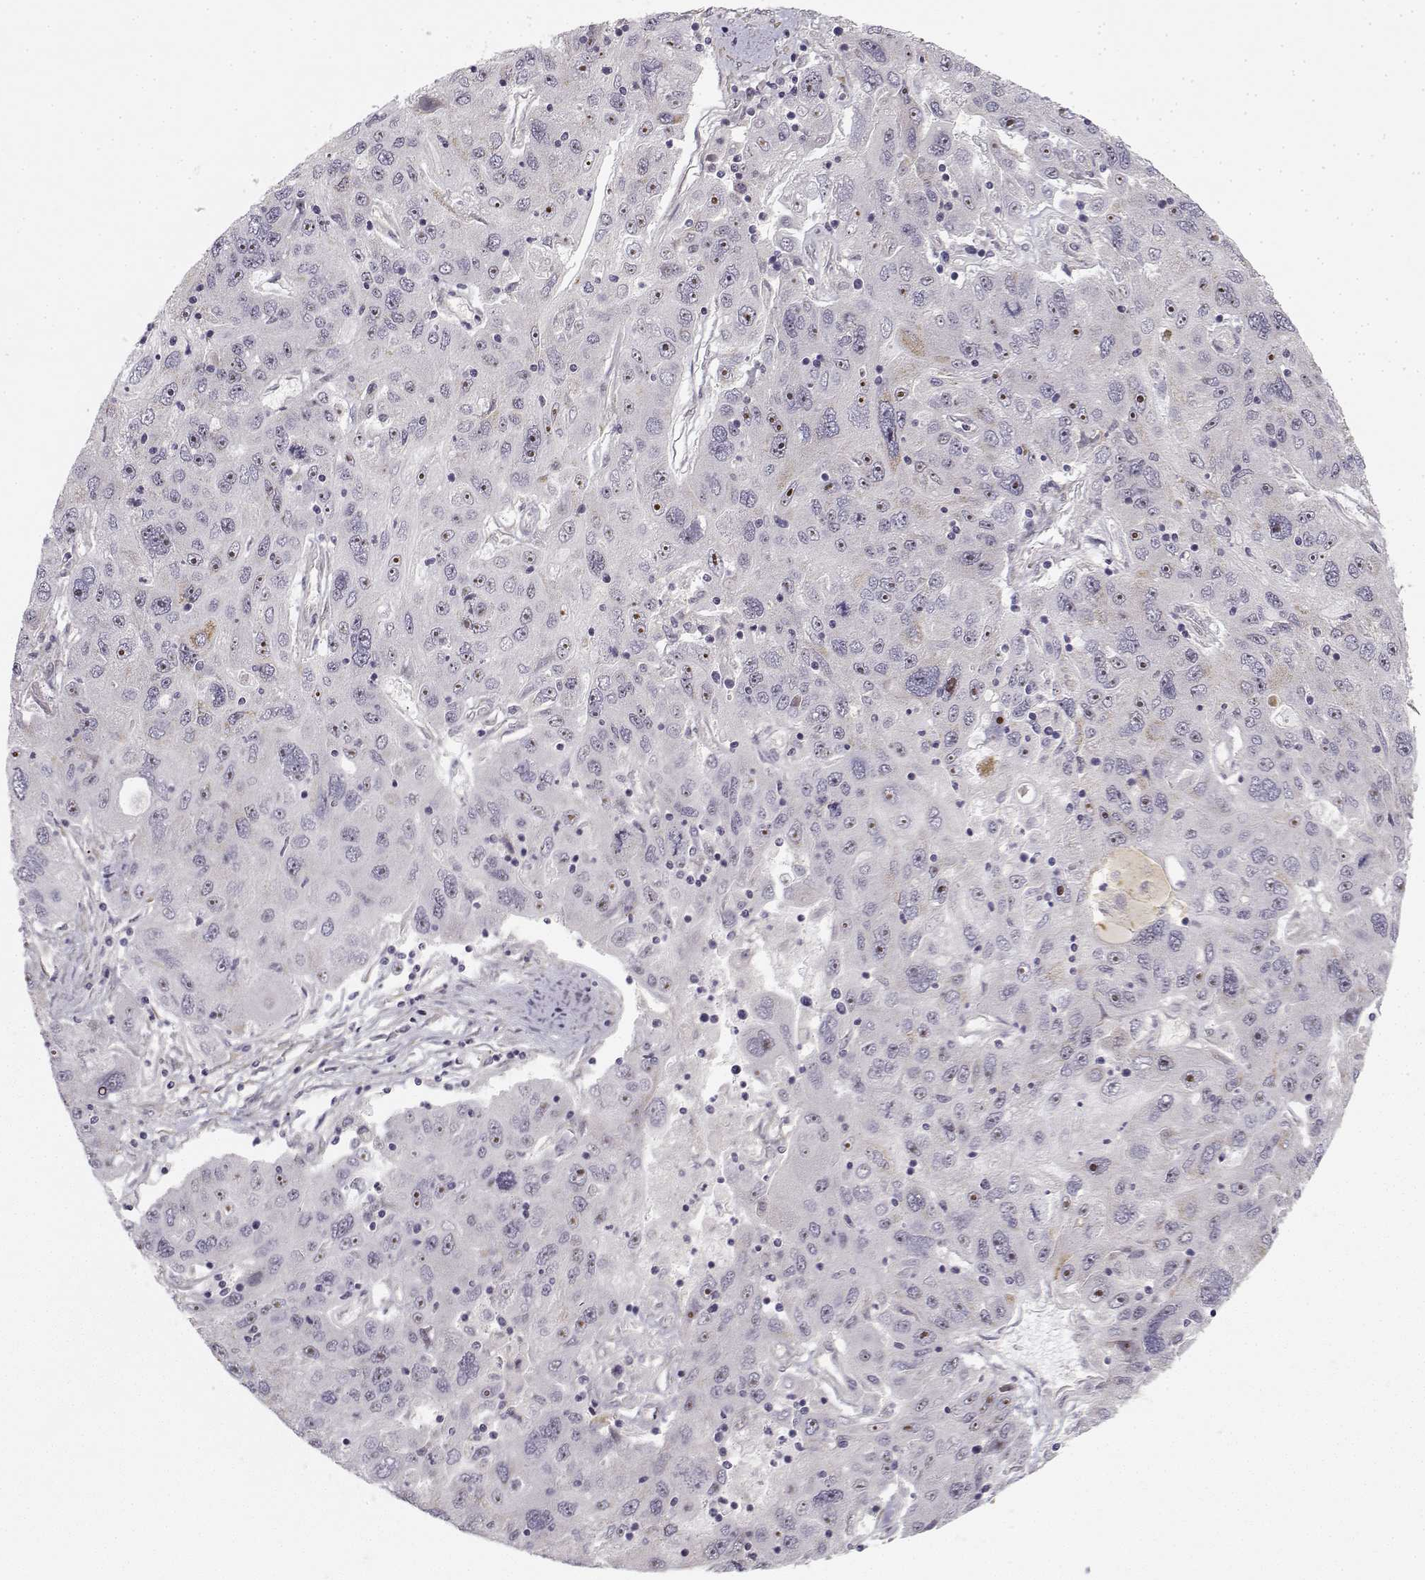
{"staining": {"intensity": "negative", "quantity": "none", "location": "none"}, "tissue": "stomach cancer", "cell_type": "Tumor cells", "image_type": "cancer", "snomed": [{"axis": "morphology", "description": "Adenocarcinoma, NOS"}, {"axis": "topography", "description": "Stomach"}], "caption": "Immunohistochemistry (IHC) micrograph of human adenocarcinoma (stomach) stained for a protein (brown), which shows no positivity in tumor cells.", "gene": "MED12L", "patient": {"sex": "male", "age": 56}}